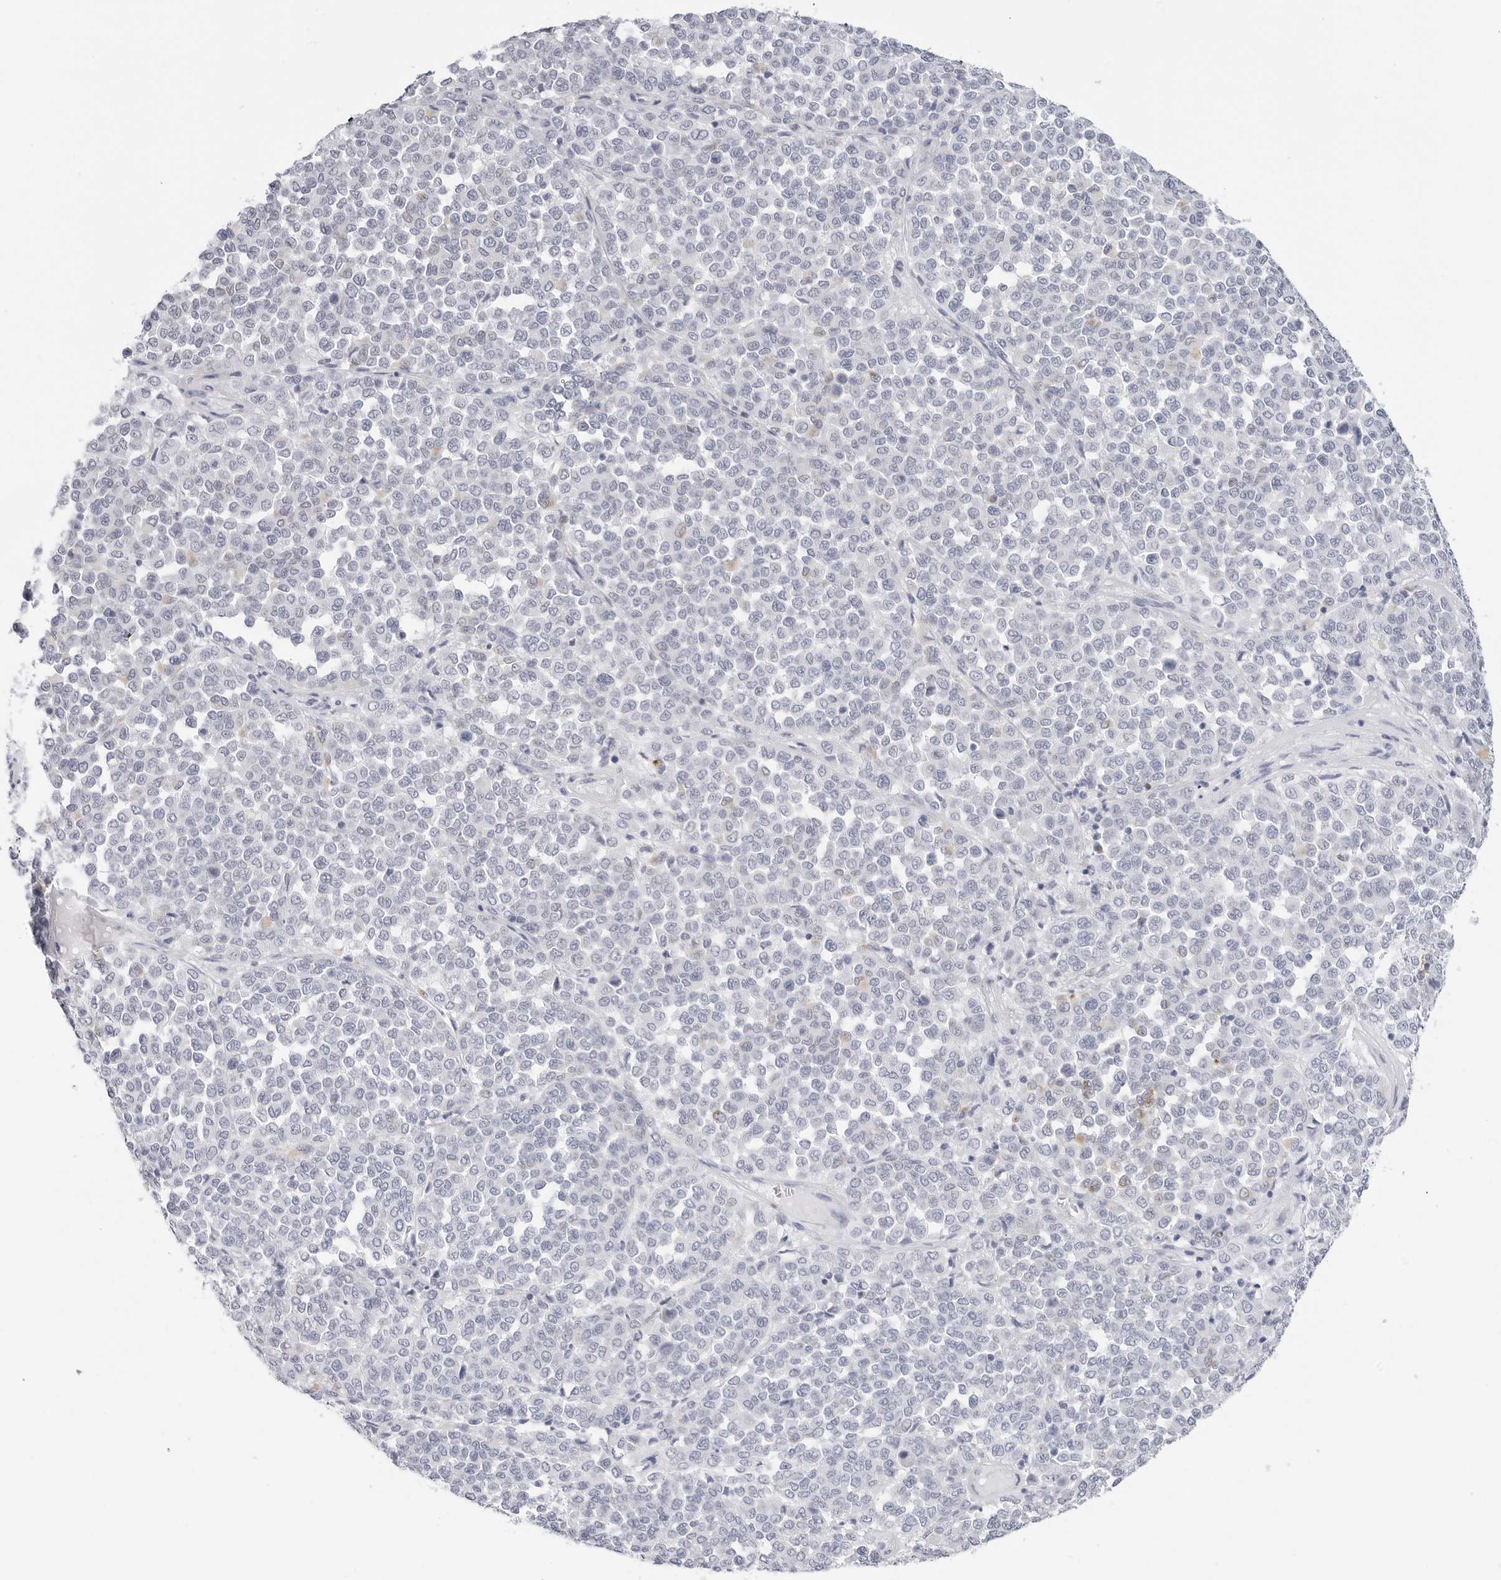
{"staining": {"intensity": "negative", "quantity": "none", "location": "none"}, "tissue": "melanoma", "cell_type": "Tumor cells", "image_type": "cancer", "snomed": [{"axis": "morphology", "description": "Malignant melanoma, Metastatic site"}, {"axis": "topography", "description": "Pancreas"}], "caption": "This is an immunohistochemistry (IHC) micrograph of human malignant melanoma (metastatic site). There is no expression in tumor cells.", "gene": "HSPB7", "patient": {"sex": "female", "age": 30}}